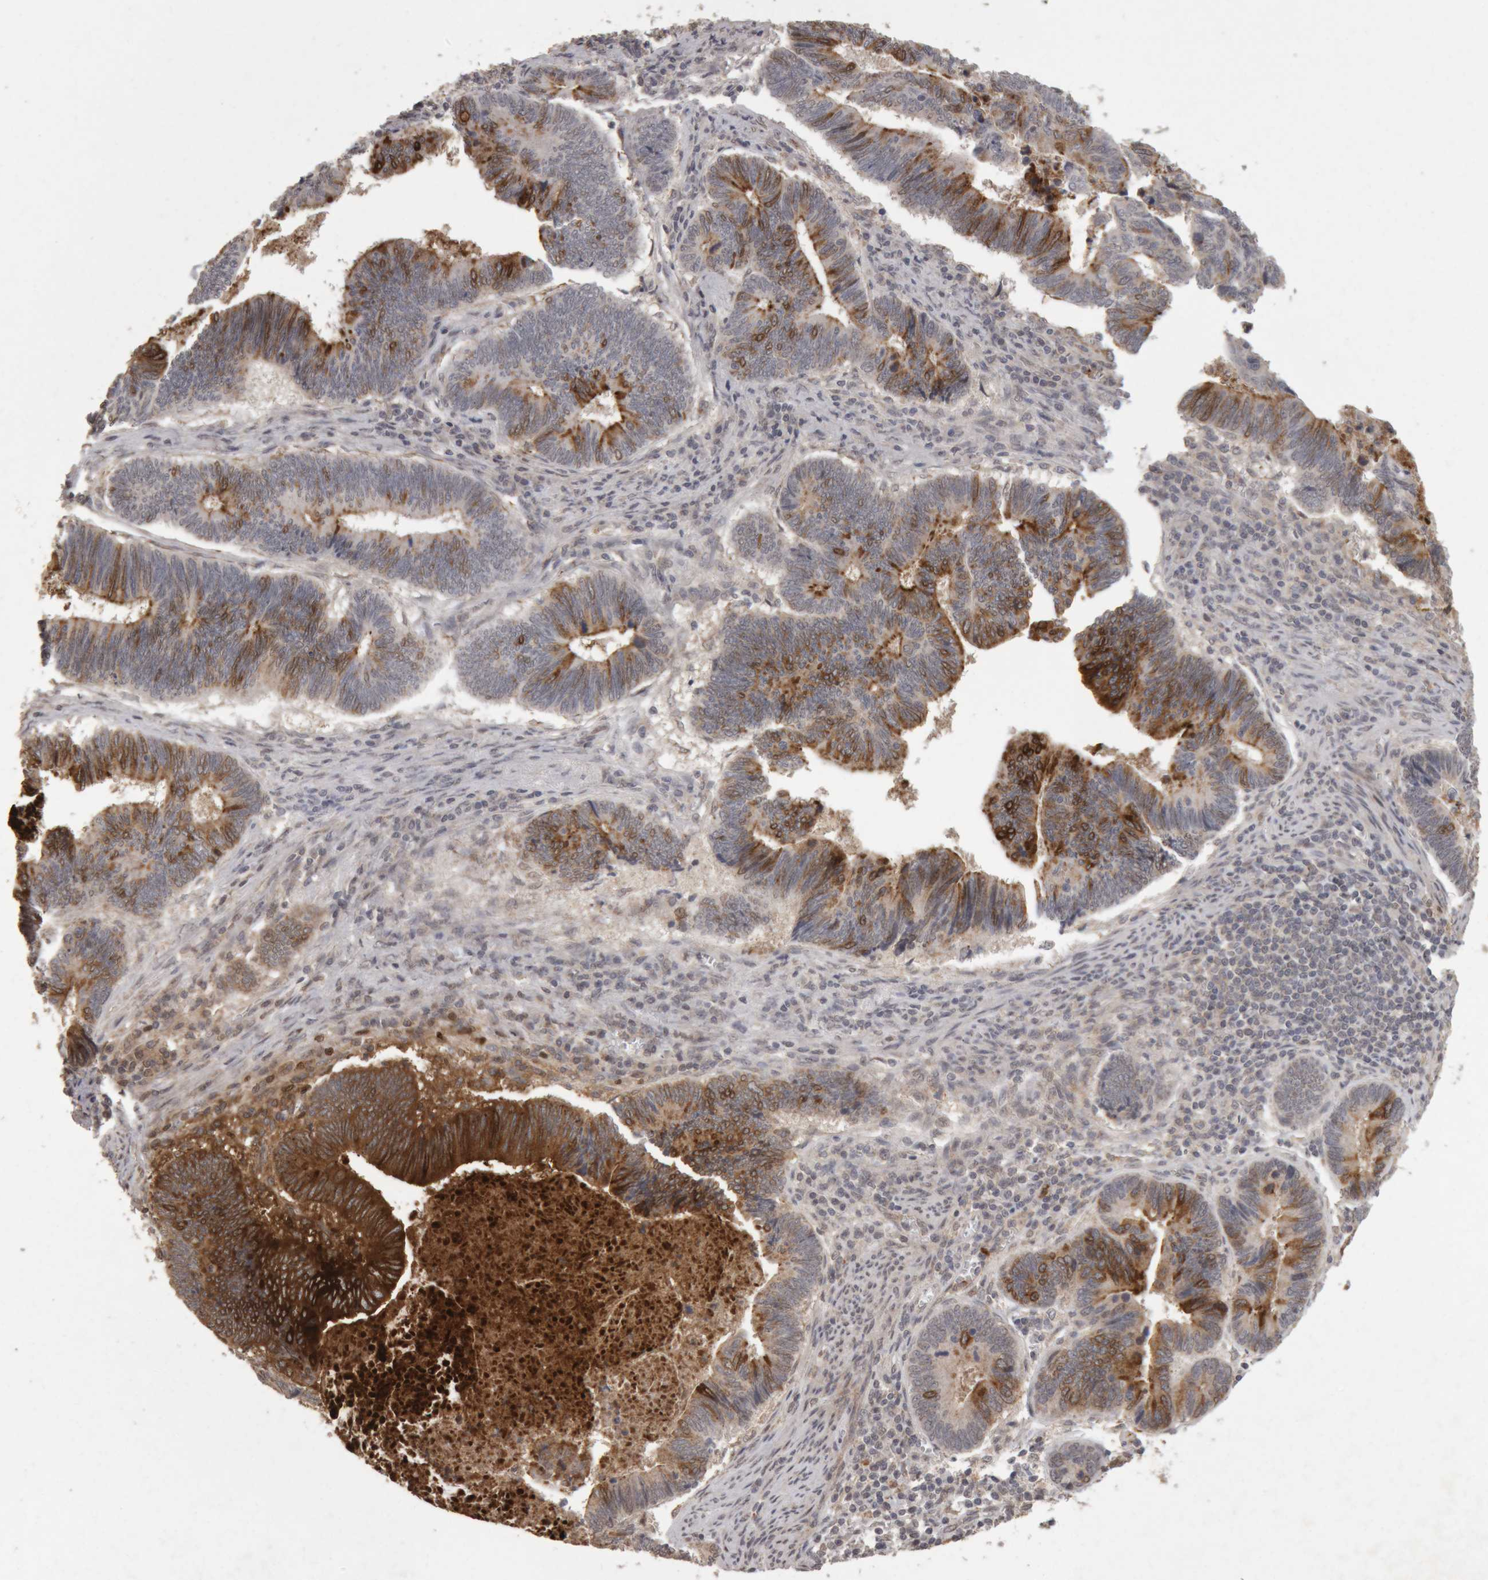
{"staining": {"intensity": "strong", "quantity": "25%-75%", "location": "cytoplasmic/membranous"}, "tissue": "pancreatic cancer", "cell_type": "Tumor cells", "image_type": "cancer", "snomed": [{"axis": "morphology", "description": "Adenocarcinoma, NOS"}, {"axis": "topography", "description": "Pancreas"}], "caption": "Protein staining demonstrates strong cytoplasmic/membranous positivity in approximately 25%-75% of tumor cells in pancreatic adenocarcinoma.", "gene": "MEP1A", "patient": {"sex": "female", "age": 70}}